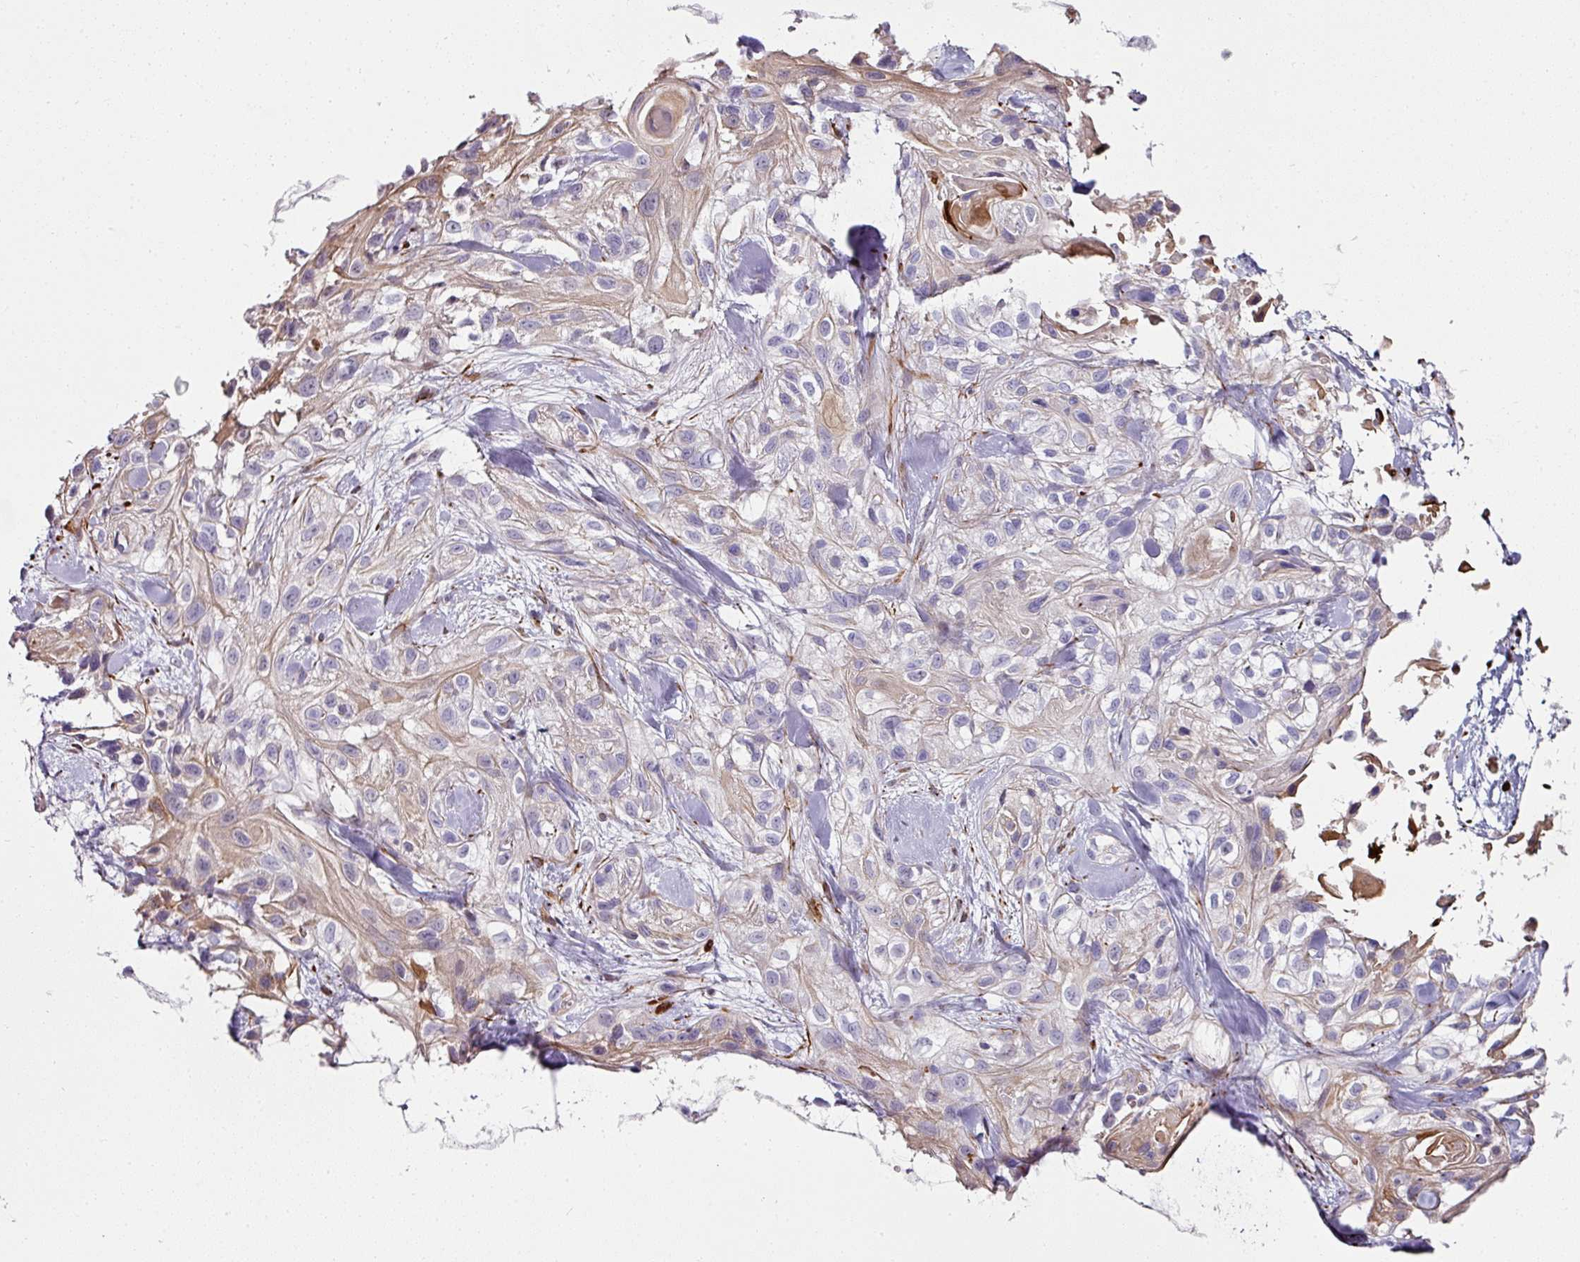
{"staining": {"intensity": "negative", "quantity": "none", "location": "none"}, "tissue": "skin cancer", "cell_type": "Tumor cells", "image_type": "cancer", "snomed": [{"axis": "morphology", "description": "Squamous cell carcinoma, NOS"}, {"axis": "topography", "description": "Skin"}], "caption": "Protein analysis of squamous cell carcinoma (skin) shows no significant staining in tumor cells.", "gene": "TMPRSS9", "patient": {"sex": "male", "age": 82}}